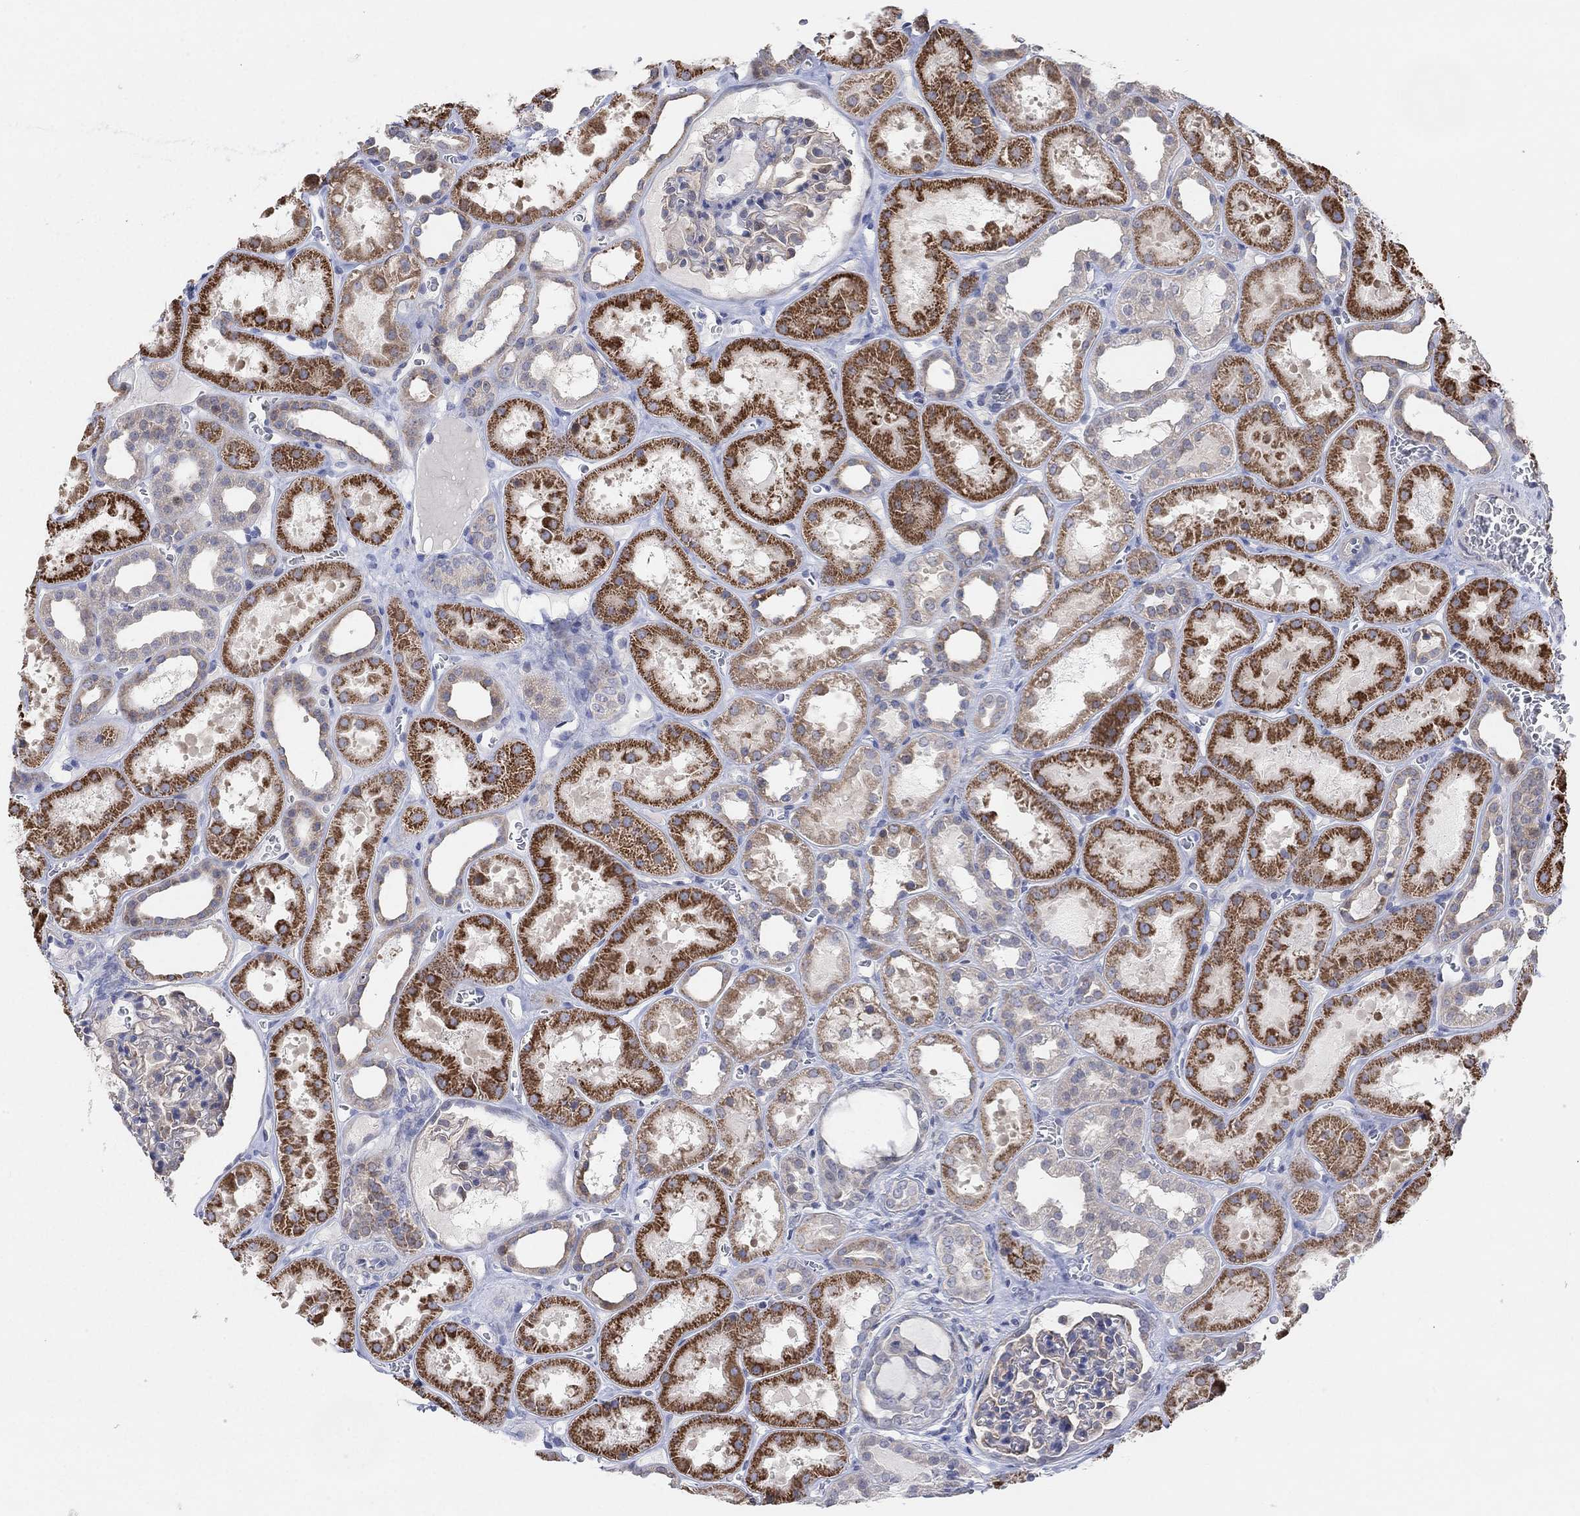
{"staining": {"intensity": "negative", "quantity": "none", "location": "none"}, "tissue": "kidney", "cell_type": "Cells in glomeruli", "image_type": "normal", "snomed": [{"axis": "morphology", "description": "Normal tissue, NOS"}, {"axis": "topography", "description": "Kidney"}], "caption": "DAB (3,3'-diaminobenzidine) immunohistochemical staining of unremarkable kidney demonstrates no significant positivity in cells in glomeruli.", "gene": "CNTF", "patient": {"sex": "female", "age": 41}}